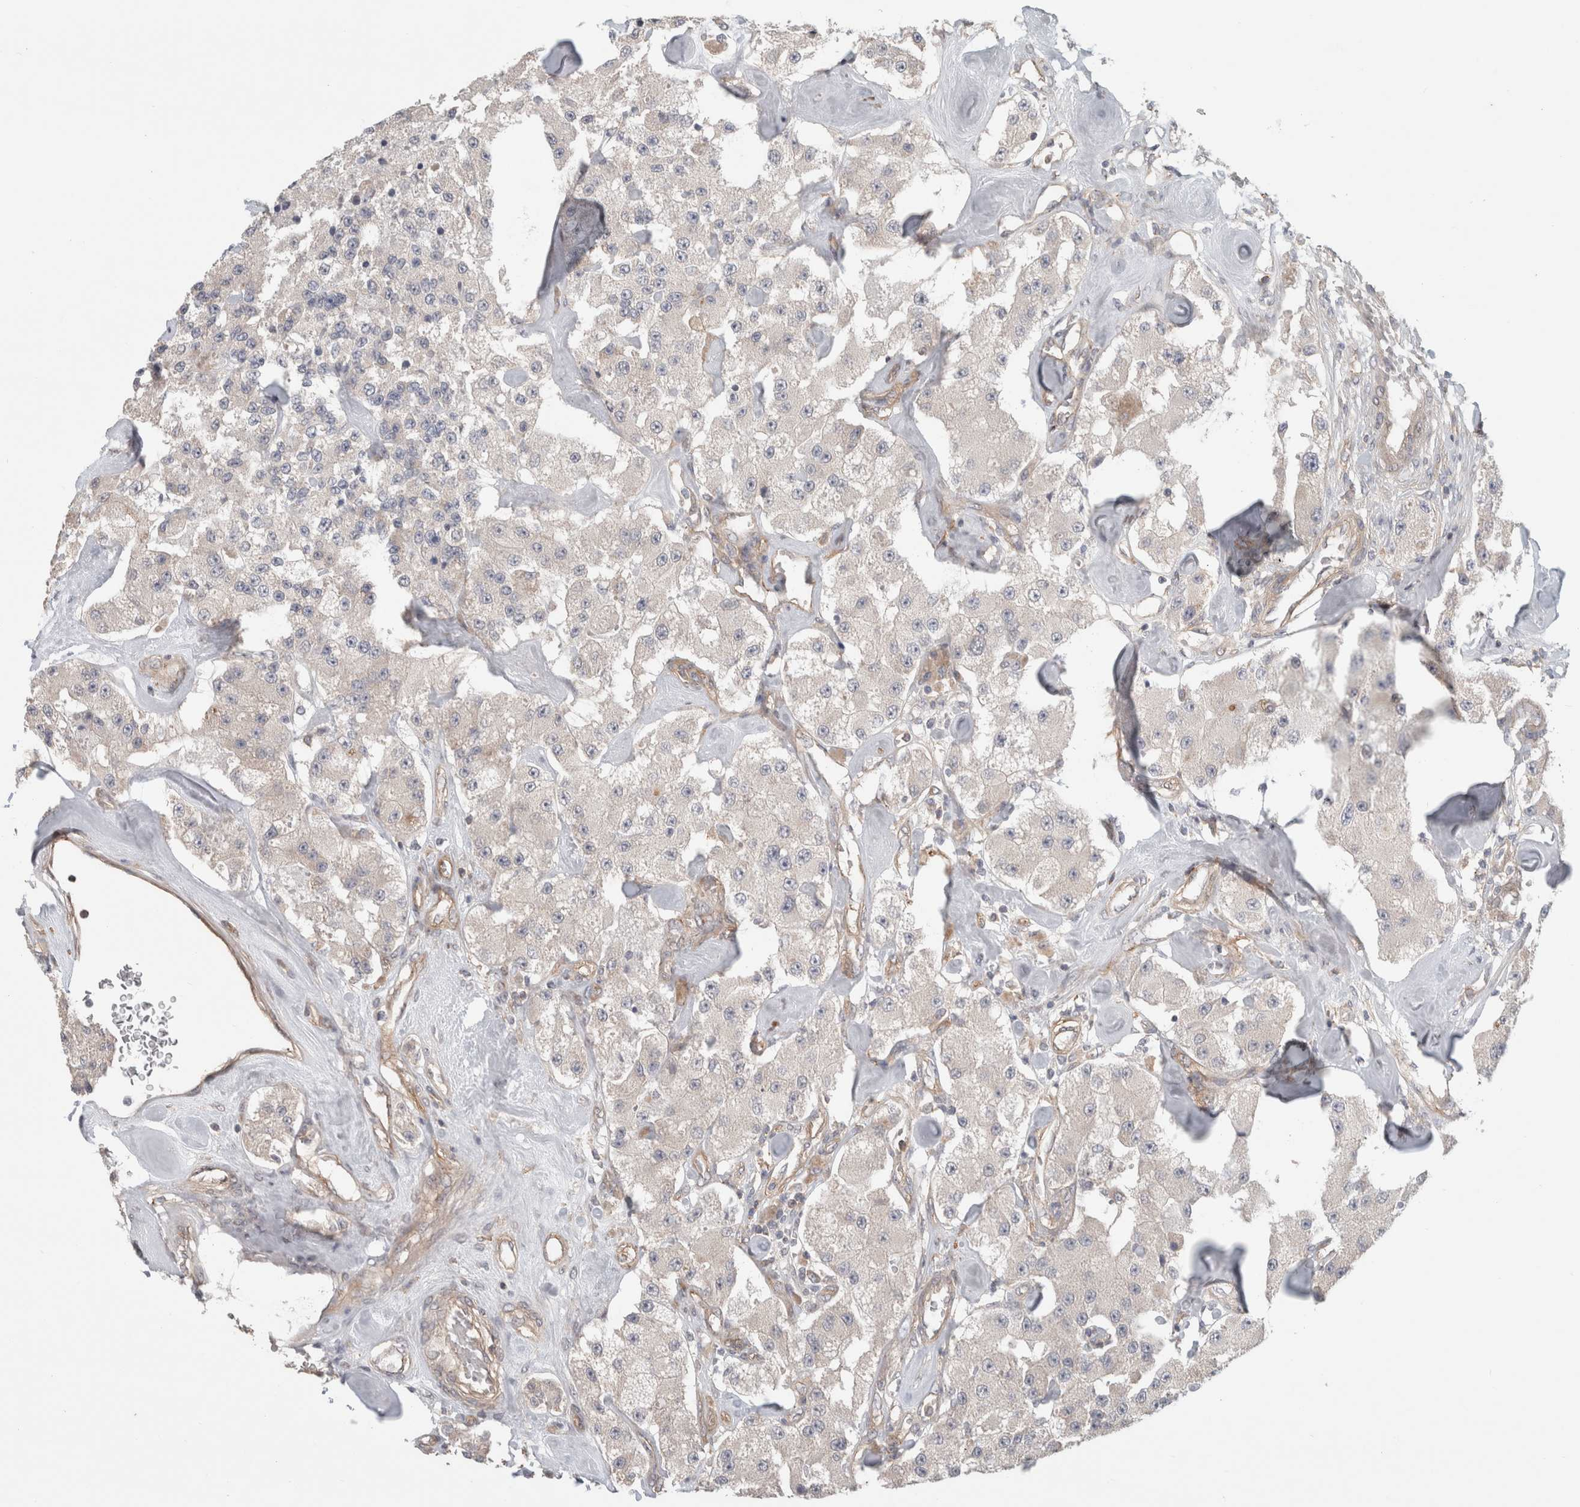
{"staining": {"intensity": "negative", "quantity": "none", "location": "none"}, "tissue": "carcinoid", "cell_type": "Tumor cells", "image_type": "cancer", "snomed": [{"axis": "morphology", "description": "Carcinoid, malignant, NOS"}, {"axis": "topography", "description": "Pancreas"}], "caption": "Malignant carcinoid was stained to show a protein in brown. There is no significant expression in tumor cells.", "gene": "RASAL2", "patient": {"sex": "male", "age": 41}}